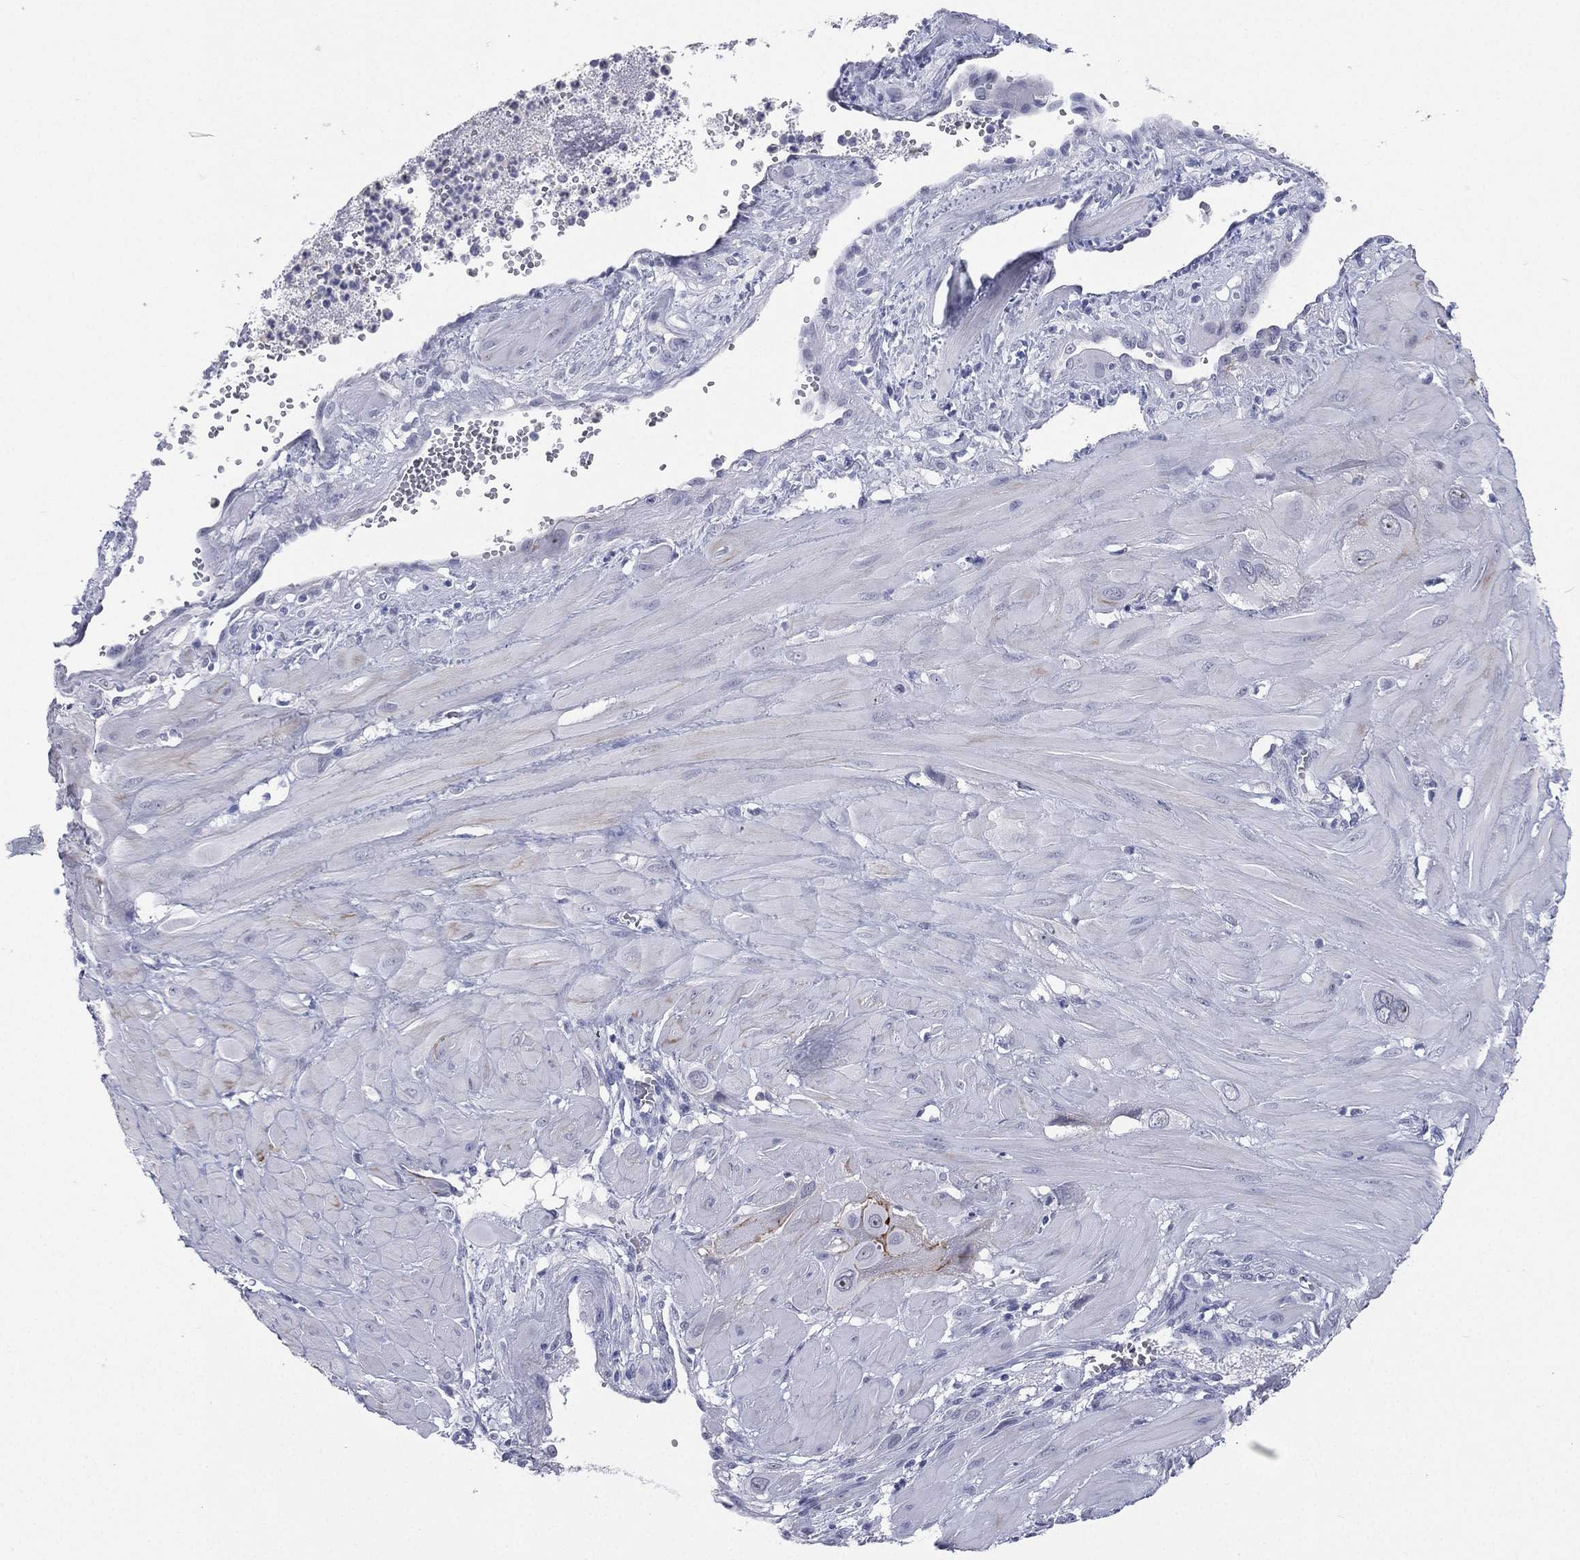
{"staining": {"intensity": "negative", "quantity": "none", "location": "none"}, "tissue": "cervical cancer", "cell_type": "Tumor cells", "image_type": "cancer", "snomed": [{"axis": "morphology", "description": "Squamous cell carcinoma, NOS"}, {"axis": "topography", "description": "Cervix"}], "caption": "Immunohistochemistry (IHC) micrograph of neoplastic tissue: cervical squamous cell carcinoma stained with DAB (3,3'-diaminobenzidine) exhibits no significant protein expression in tumor cells.", "gene": "CD22", "patient": {"sex": "female", "age": 34}}